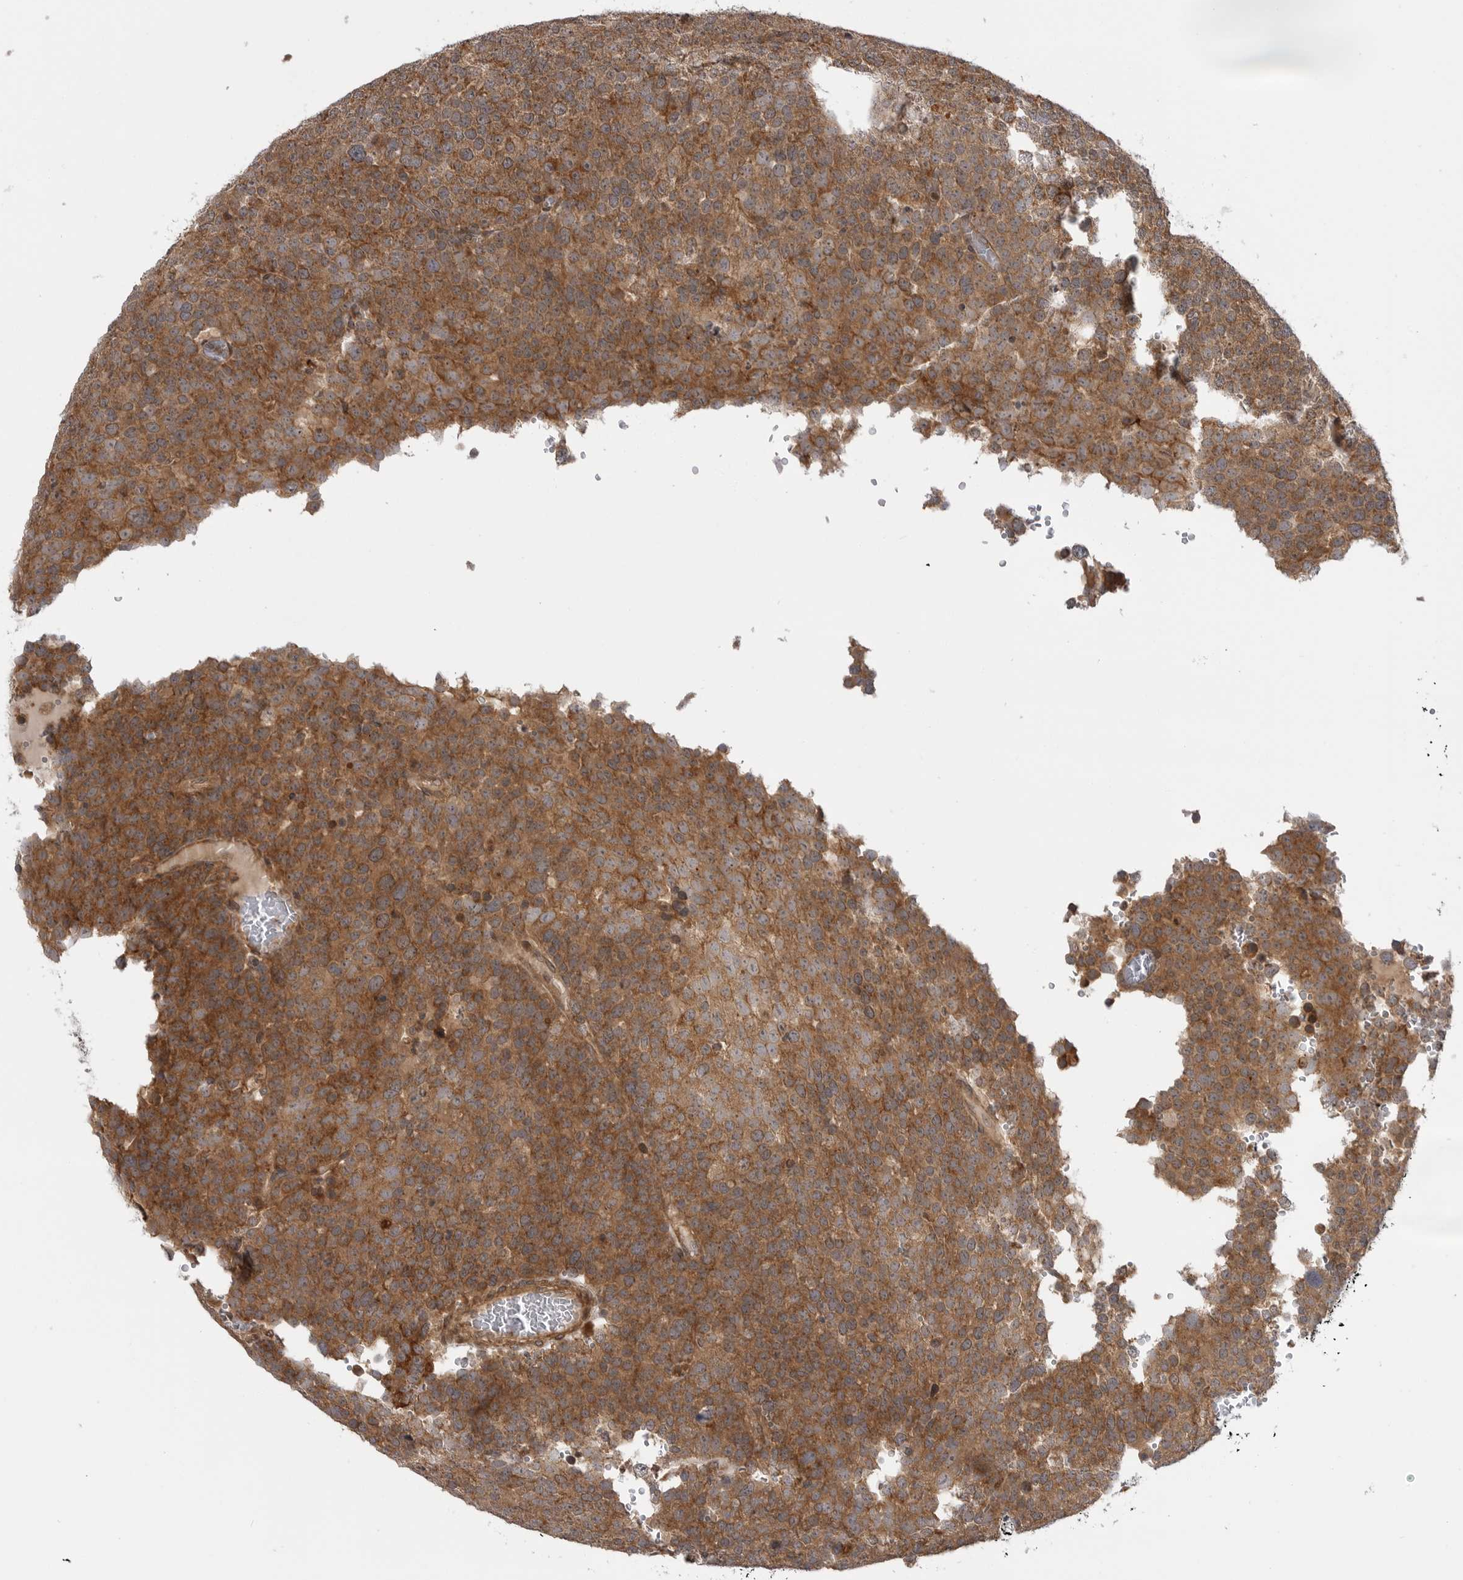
{"staining": {"intensity": "moderate", "quantity": ">75%", "location": "cytoplasmic/membranous"}, "tissue": "testis cancer", "cell_type": "Tumor cells", "image_type": "cancer", "snomed": [{"axis": "morphology", "description": "Seminoma, NOS"}, {"axis": "topography", "description": "Testis"}], "caption": "About >75% of tumor cells in testis cancer show moderate cytoplasmic/membranous protein staining as visualized by brown immunohistochemical staining.", "gene": "LRRC45", "patient": {"sex": "male", "age": 71}}